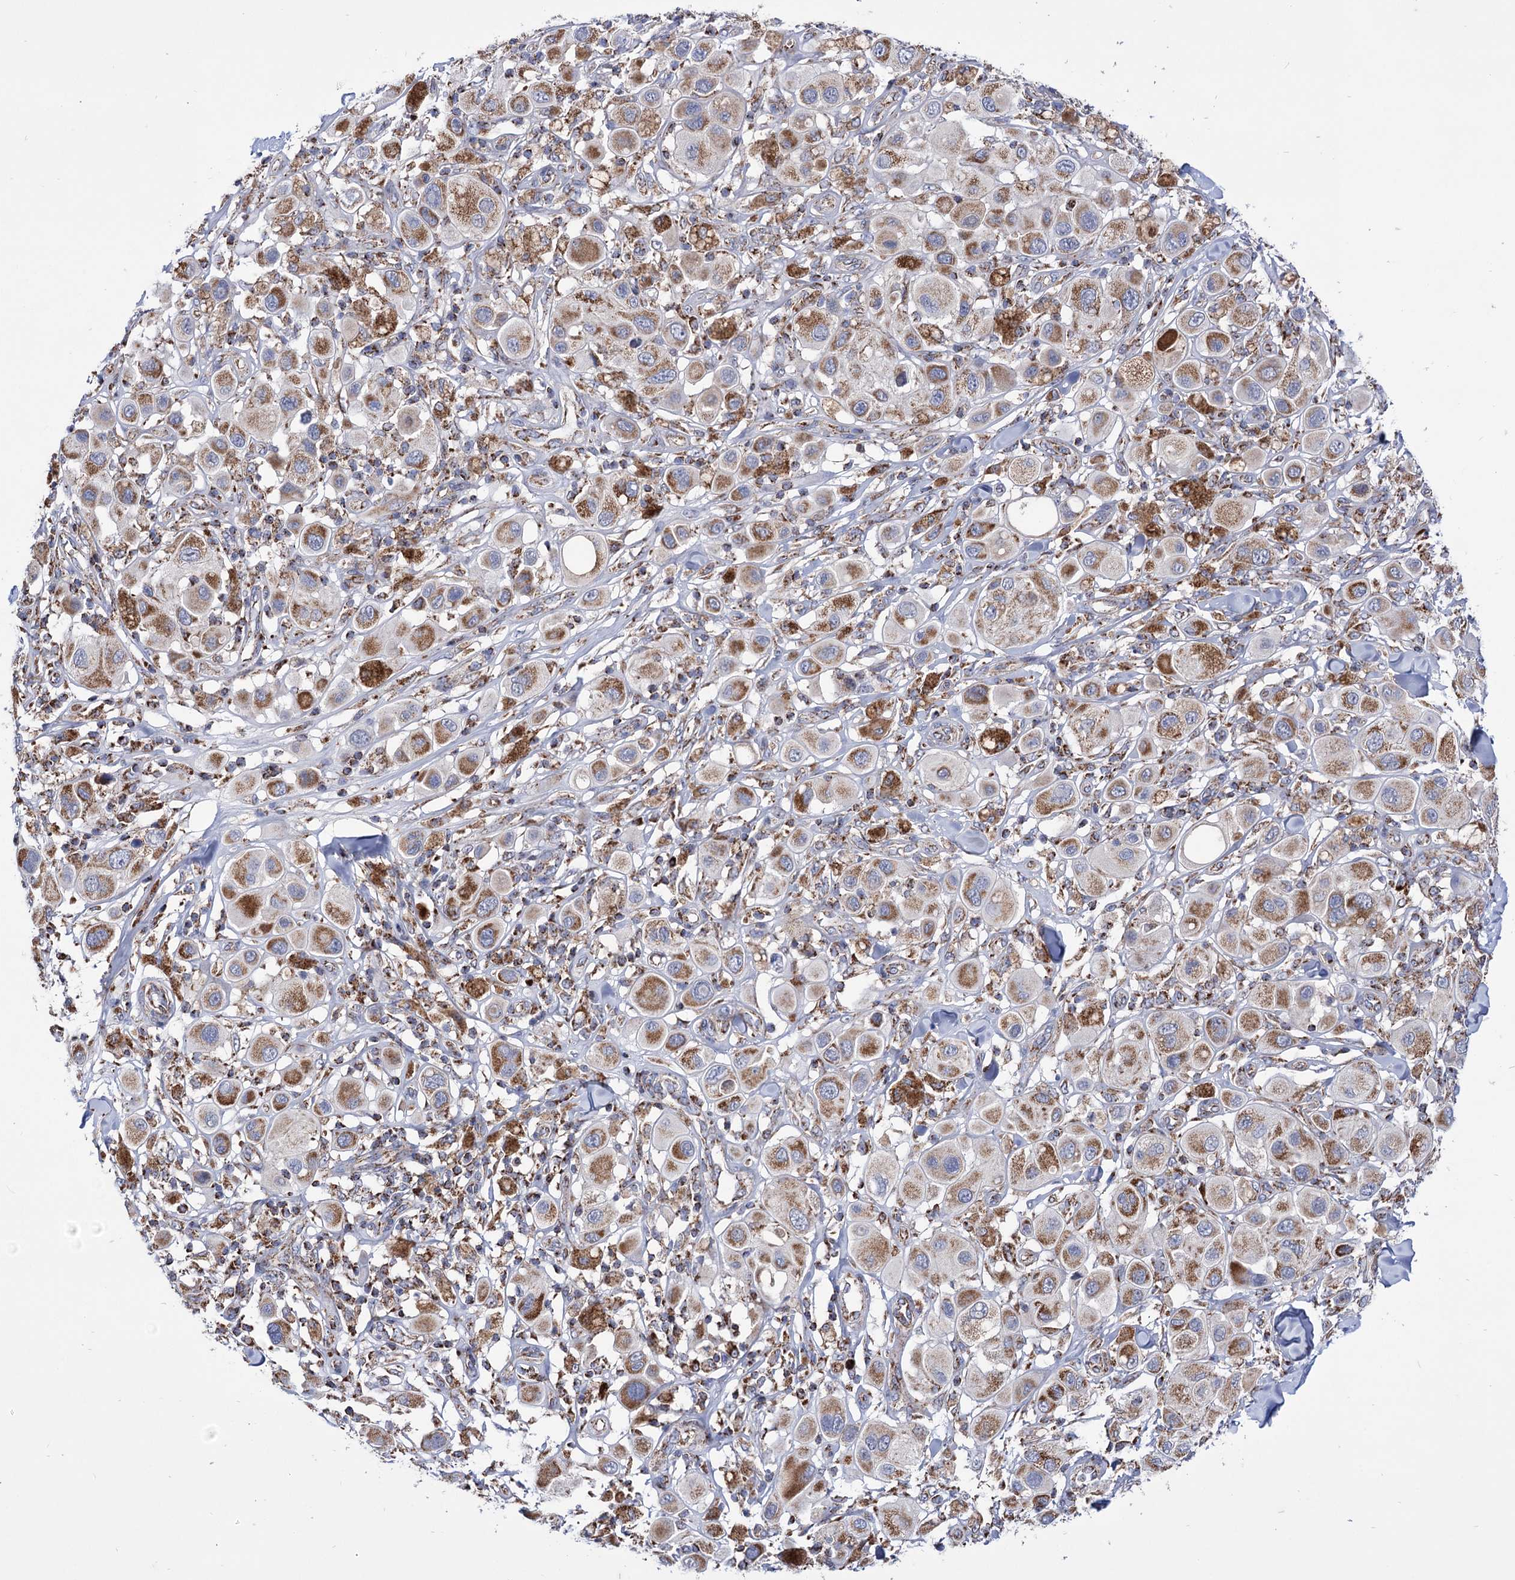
{"staining": {"intensity": "moderate", "quantity": ">75%", "location": "cytoplasmic/membranous"}, "tissue": "melanoma", "cell_type": "Tumor cells", "image_type": "cancer", "snomed": [{"axis": "morphology", "description": "Malignant melanoma, Metastatic site"}, {"axis": "topography", "description": "Skin"}], "caption": "Moderate cytoplasmic/membranous expression for a protein is identified in about >75% of tumor cells of malignant melanoma (metastatic site) using immunohistochemistry (IHC).", "gene": "ABHD10", "patient": {"sex": "male", "age": 41}}